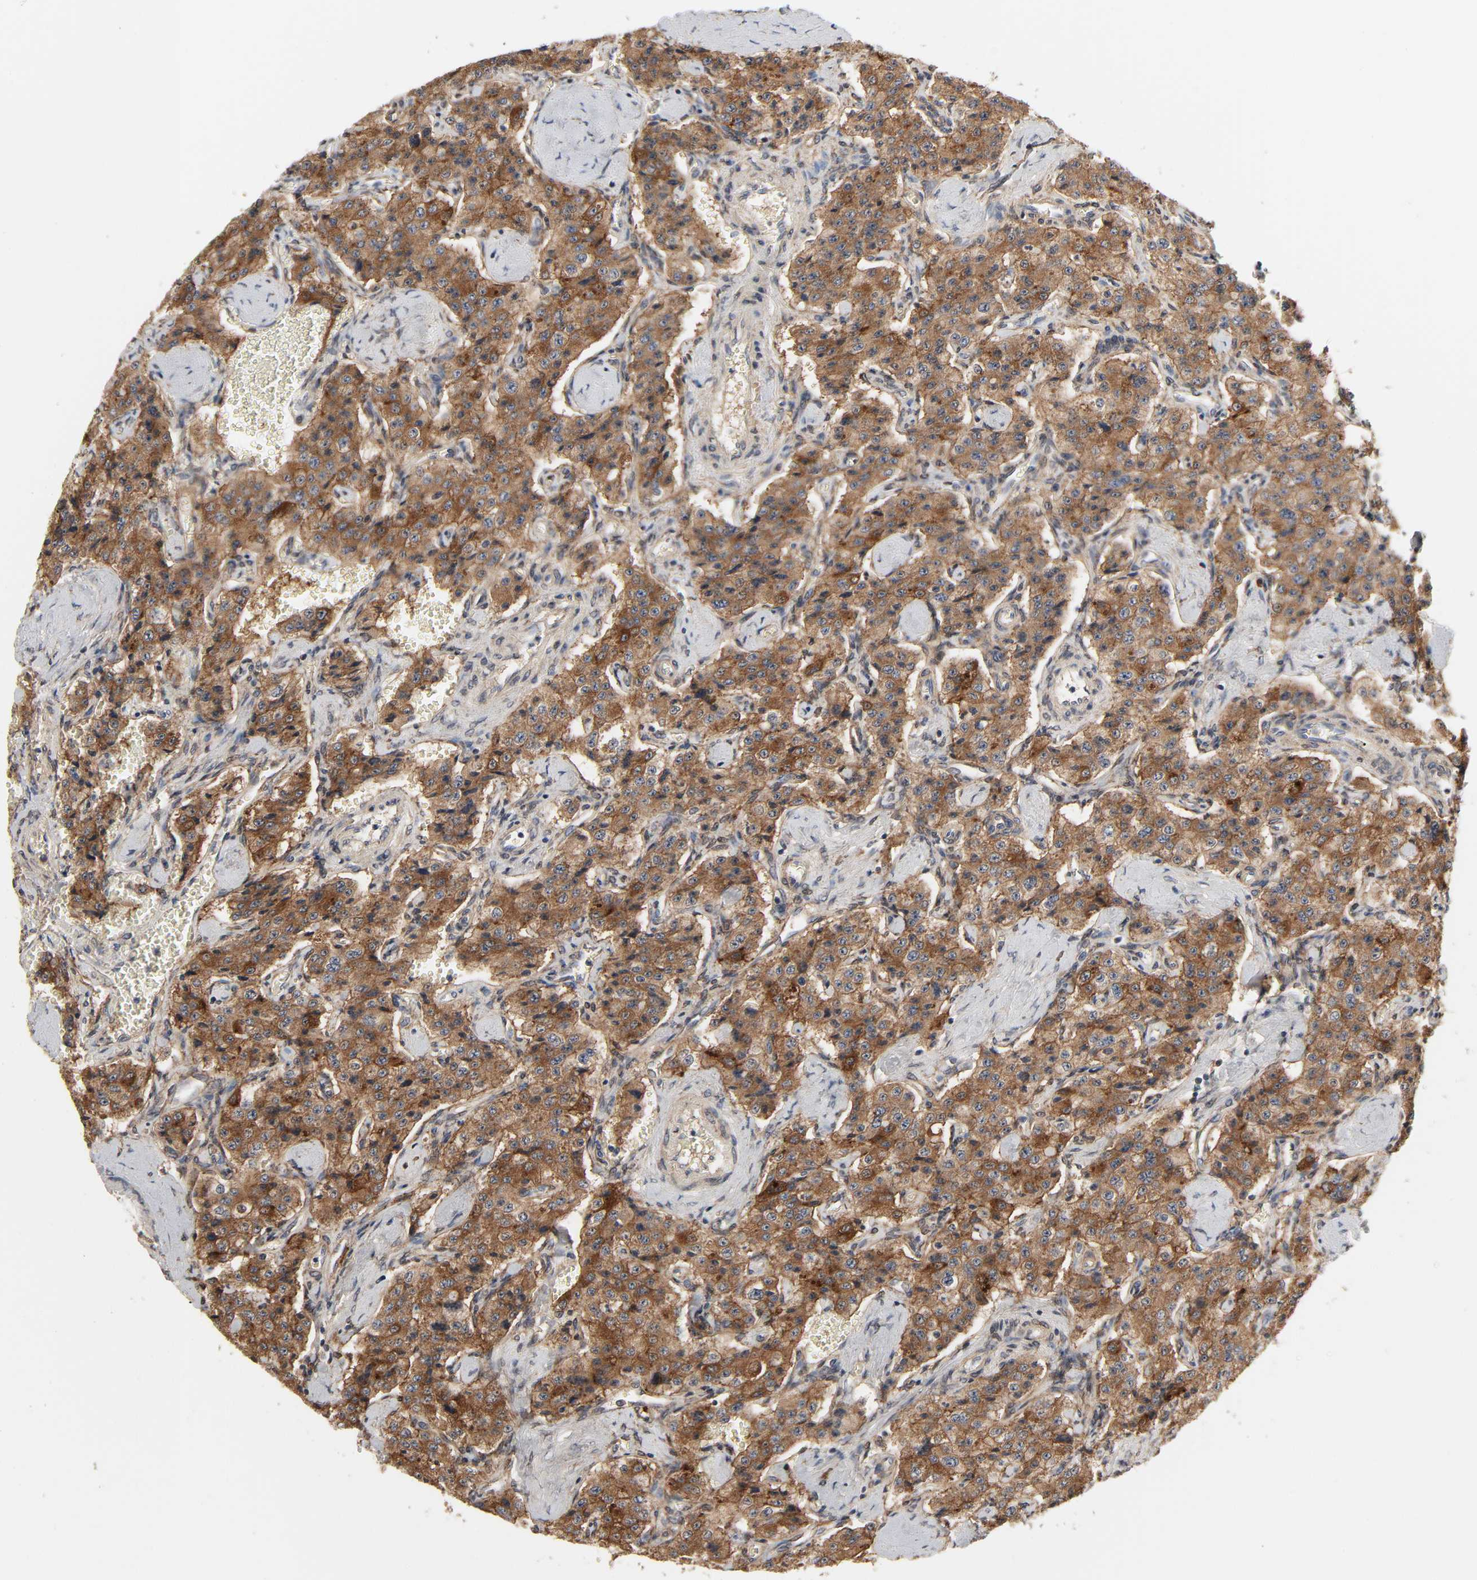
{"staining": {"intensity": "moderate", "quantity": ">75%", "location": "cytoplasmic/membranous"}, "tissue": "carcinoid", "cell_type": "Tumor cells", "image_type": "cancer", "snomed": [{"axis": "morphology", "description": "Carcinoid, malignant, NOS"}, {"axis": "topography", "description": "Small intestine"}], "caption": "IHC of human carcinoid demonstrates medium levels of moderate cytoplasmic/membranous positivity in approximately >75% of tumor cells.", "gene": "NDRG2", "patient": {"sex": "male", "age": 52}}